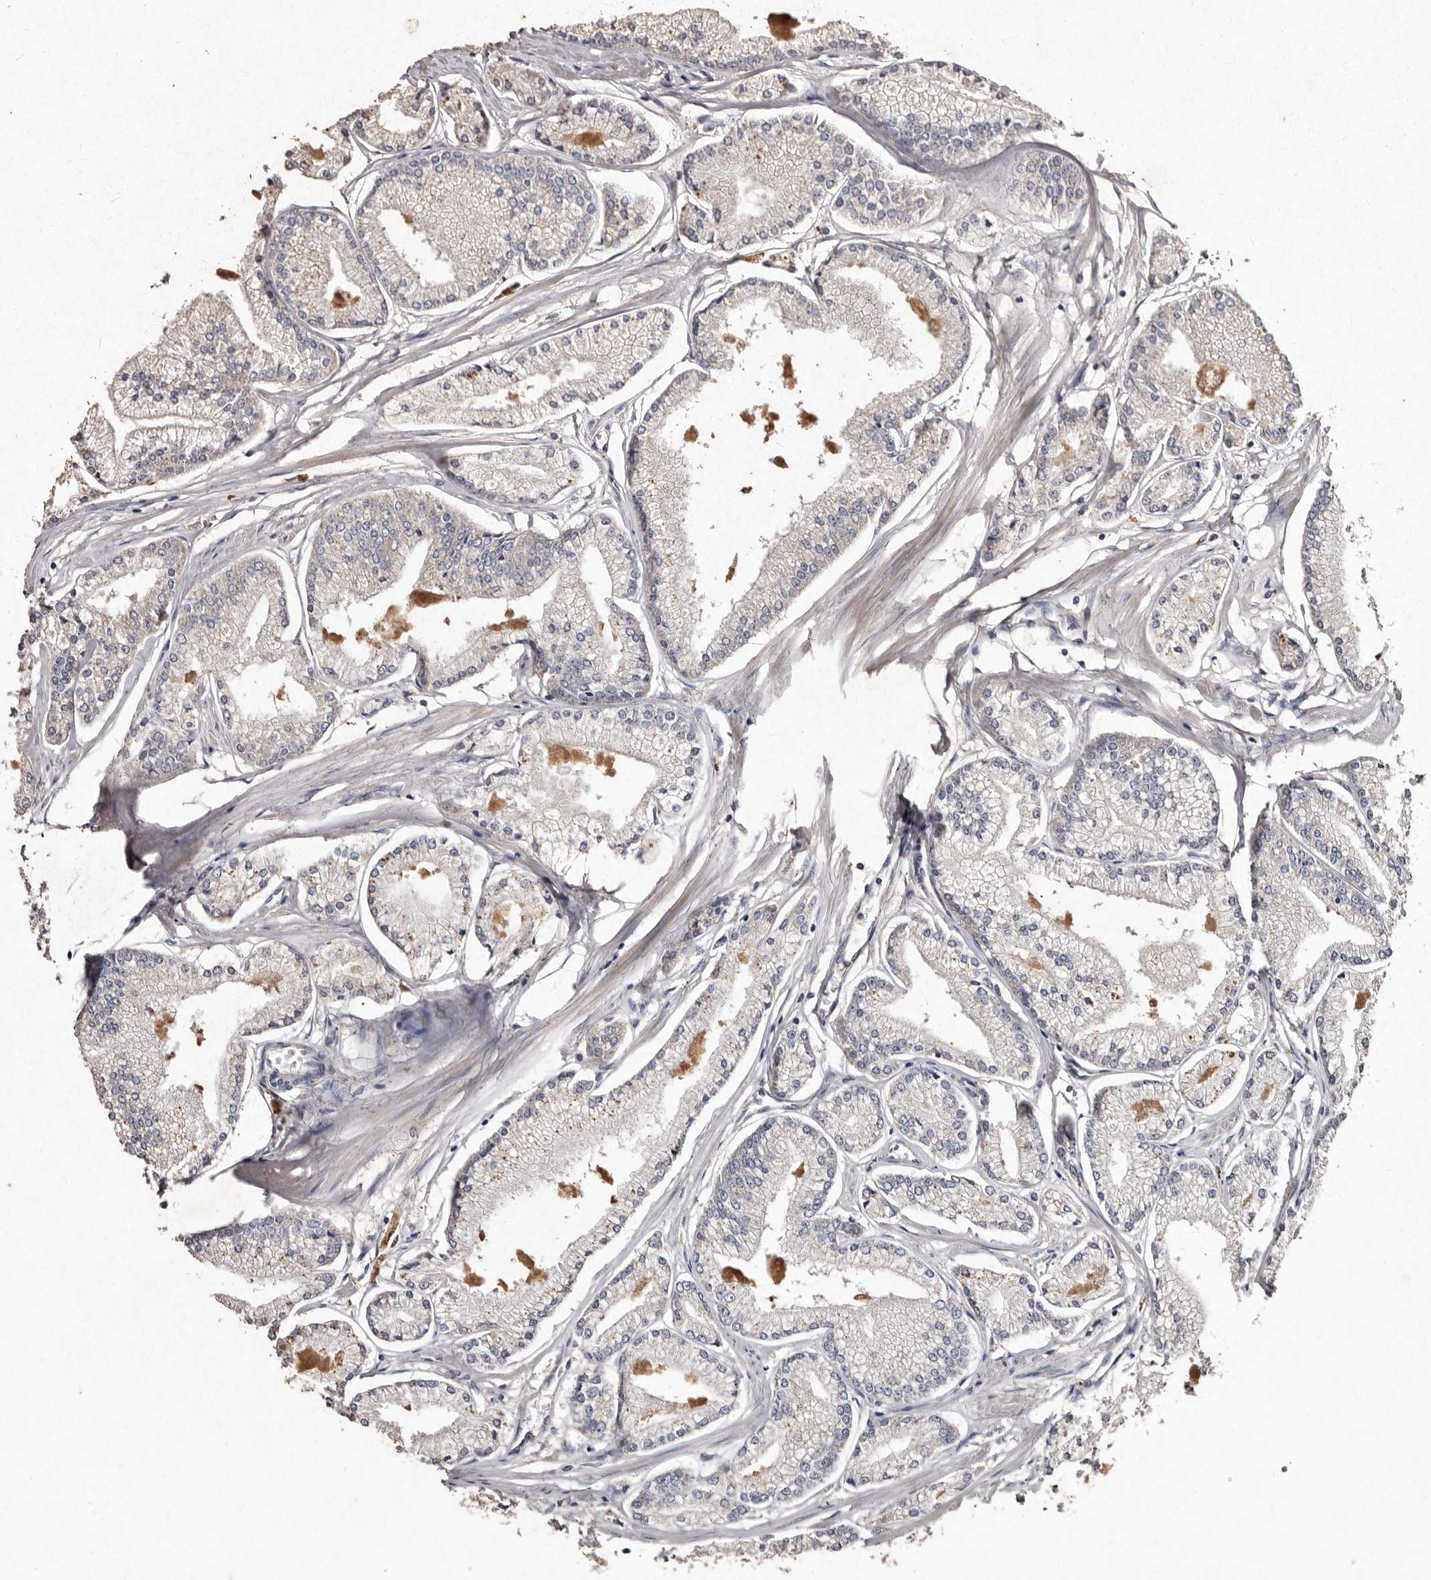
{"staining": {"intensity": "negative", "quantity": "none", "location": "none"}, "tissue": "prostate cancer", "cell_type": "Tumor cells", "image_type": "cancer", "snomed": [{"axis": "morphology", "description": "Adenocarcinoma, Low grade"}, {"axis": "topography", "description": "Prostate"}], "caption": "This is a photomicrograph of IHC staining of prostate cancer (adenocarcinoma (low-grade)), which shows no expression in tumor cells.", "gene": "TFB1M", "patient": {"sex": "male", "age": 52}}